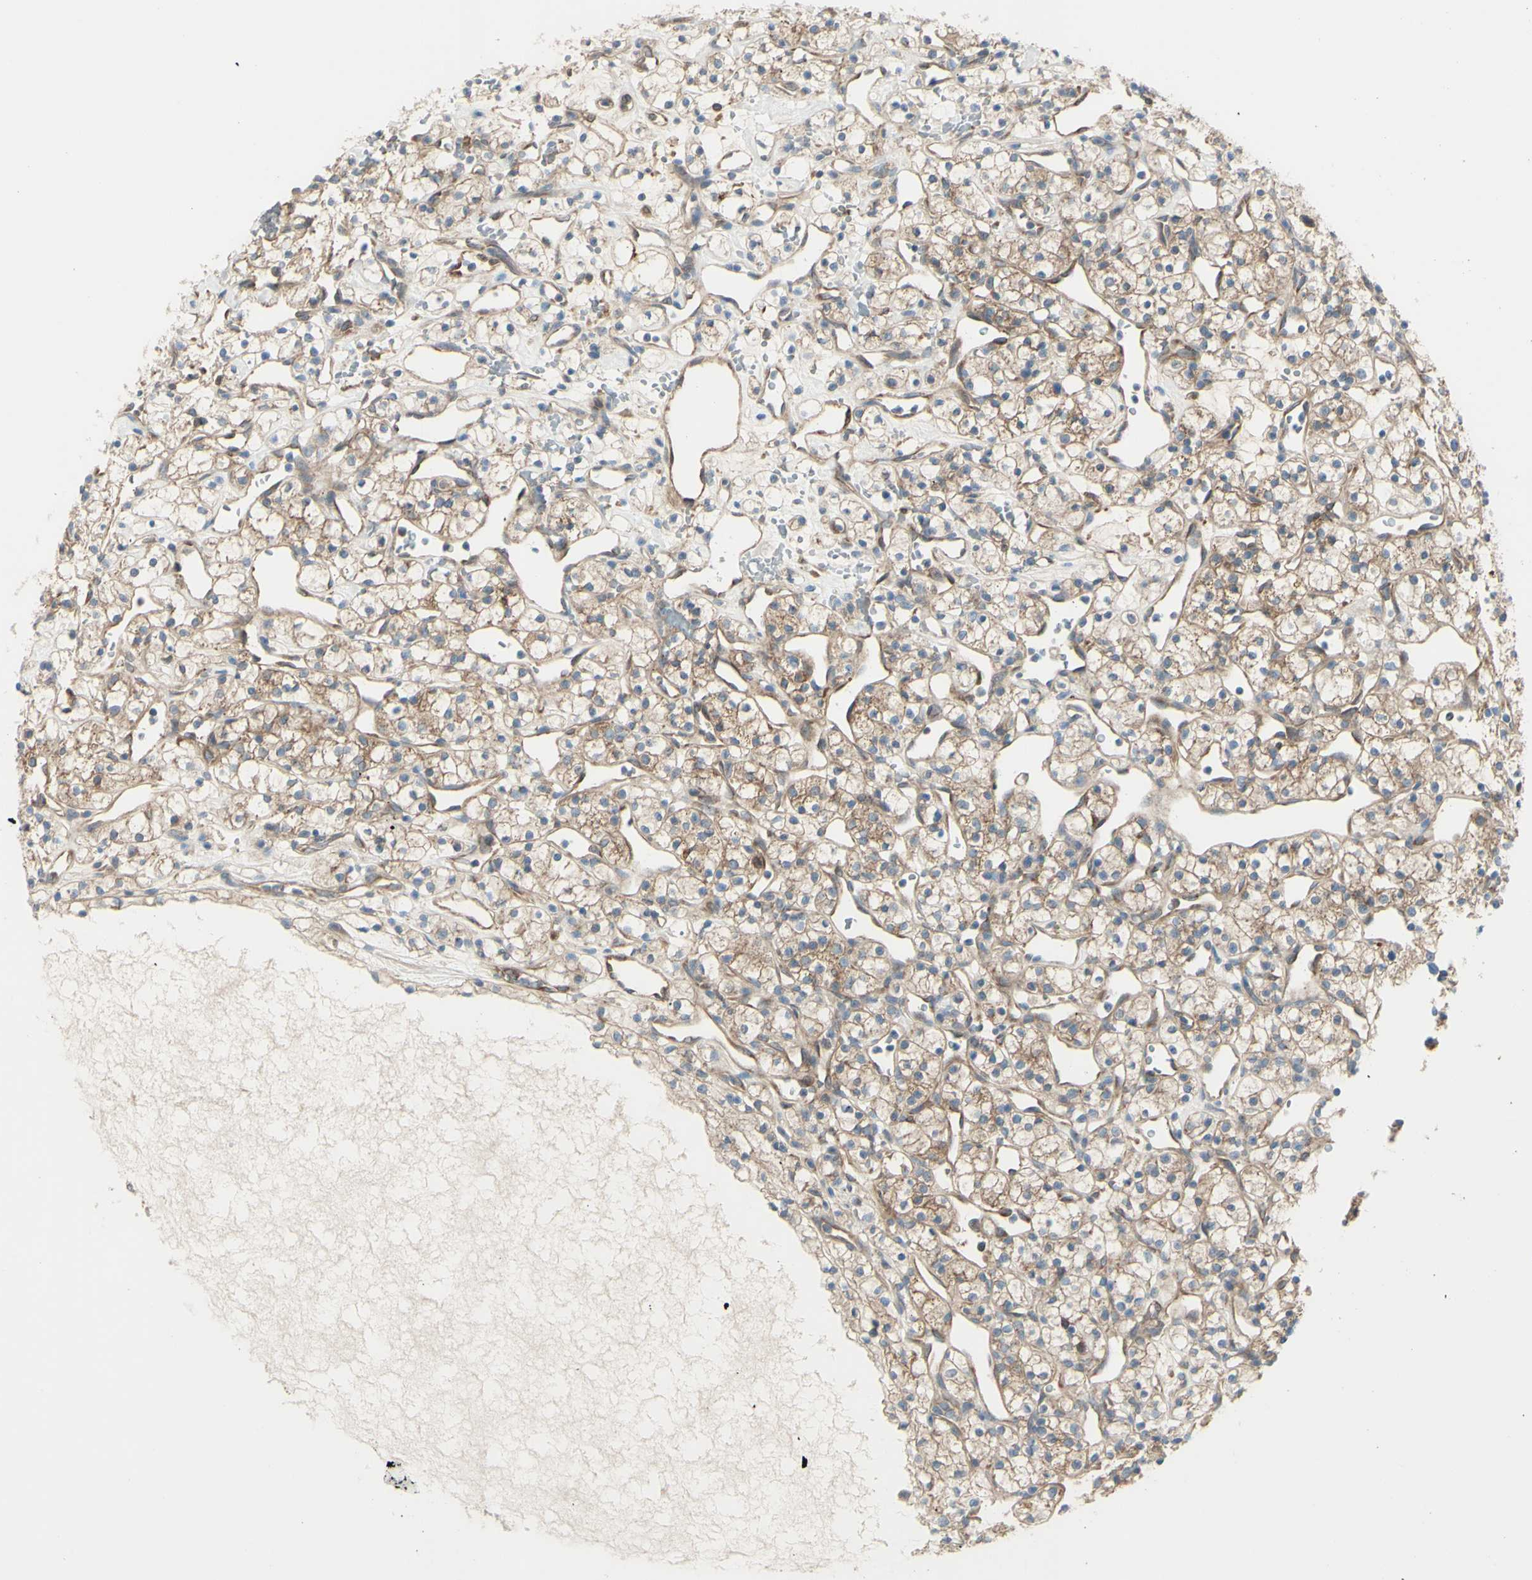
{"staining": {"intensity": "weak", "quantity": "25%-75%", "location": "cytoplasmic/membranous"}, "tissue": "renal cancer", "cell_type": "Tumor cells", "image_type": "cancer", "snomed": [{"axis": "morphology", "description": "Adenocarcinoma, NOS"}, {"axis": "topography", "description": "Kidney"}], "caption": "An image of adenocarcinoma (renal) stained for a protein exhibits weak cytoplasmic/membranous brown staining in tumor cells.", "gene": "IGSF9B", "patient": {"sex": "female", "age": 60}}